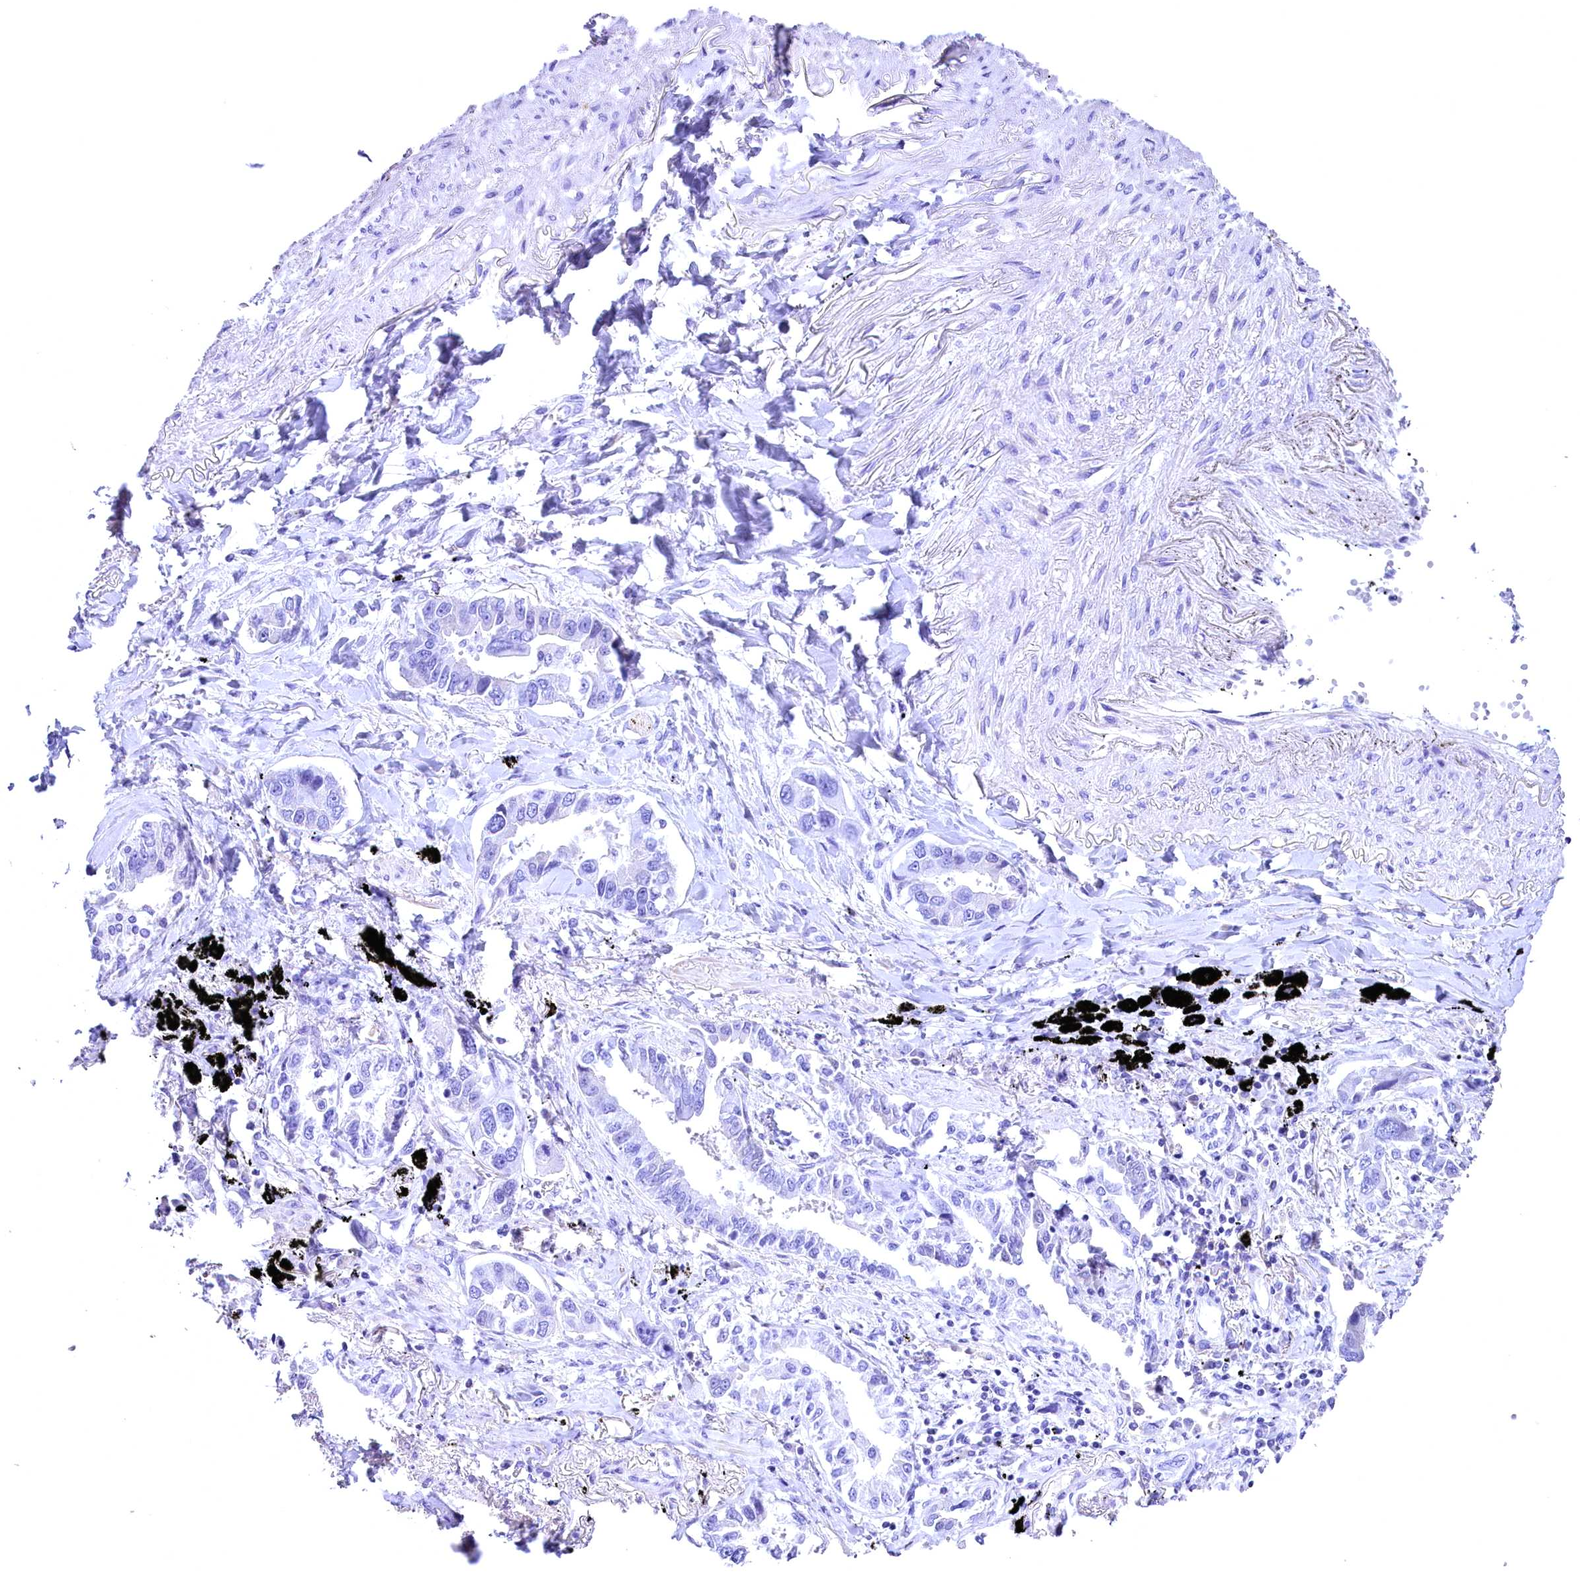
{"staining": {"intensity": "negative", "quantity": "none", "location": "none"}, "tissue": "lung cancer", "cell_type": "Tumor cells", "image_type": "cancer", "snomed": [{"axis": "morphology", "description": "Adenocarcinoma, NOS"}, {"axis": "topography", "description": "Lung"}], "caption": "There is no significant positivity in tumor cells of adenocarcinoma (lung).", "gene": "SKIDA1", "patient": {"sex": "male", "age": 67}}